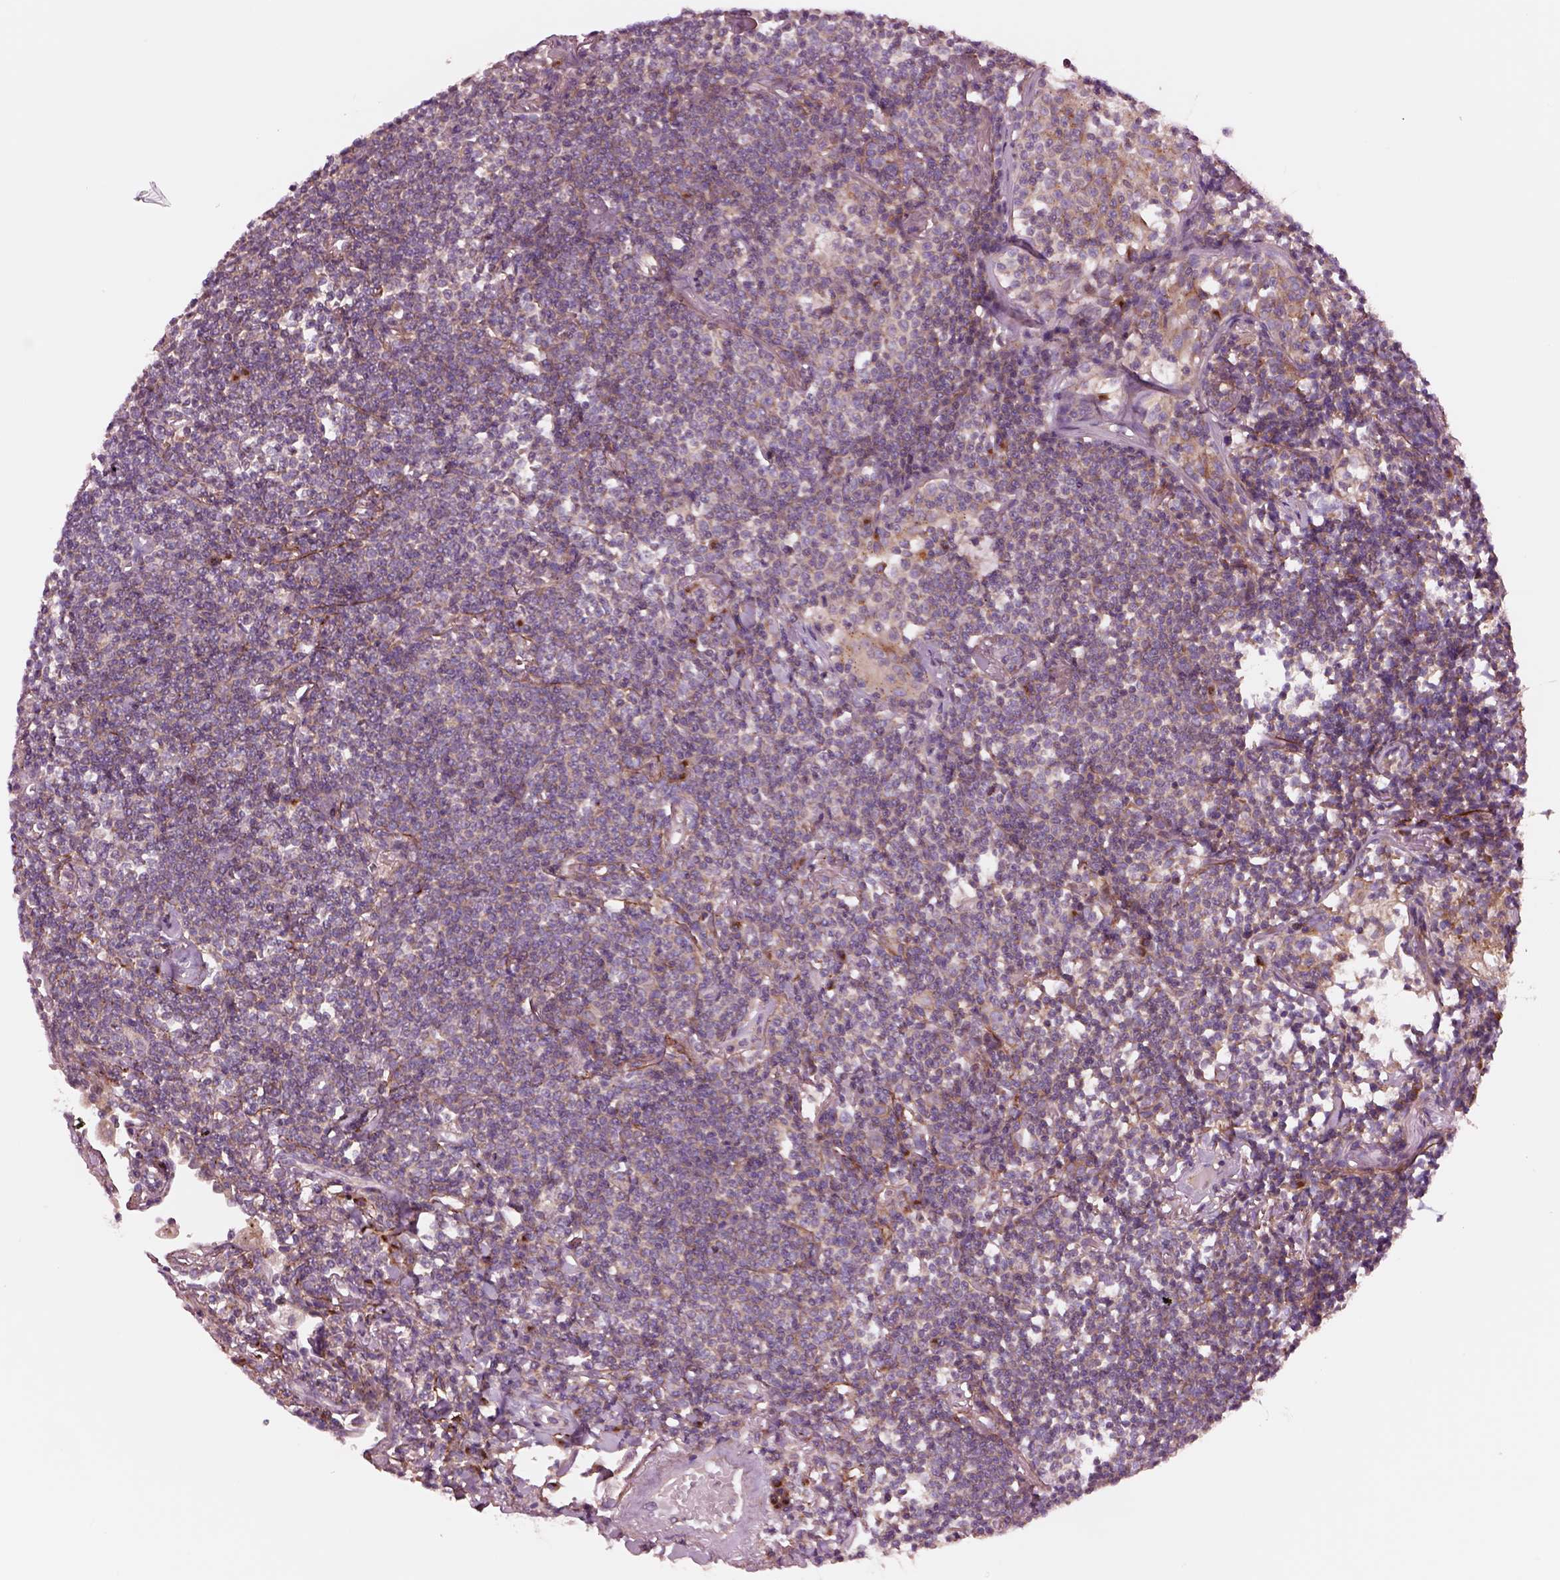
{"staining": {"intensity": "weak", "quantity": ">75%", "location": "cytoplasmic/membranous"}, "tissue": "lymphoma", "cell_type": "Tumor cells", "image_type": "cancer", "snomed": [{"axis": "morphology", "description": "Malignant lymphoma, non-Hodgkin's type, Low grade"}, {"axis": "topography", "description": "Lung"}], "caption": "Malignant lymphoma, non-Hodgkin's type (low-grade) stained with DAB IHC shows low levels of weak cytoplasmic/membranous staining in about >75% of tumor cells. Using DAB (3,3'-diaminobenzidine) (brown) and hematoxylin (blue) stains, captured at high magnification using brightfield microscopy.", "gene": "SEC23A", "patient": {"sex": "female", "age": 71}}